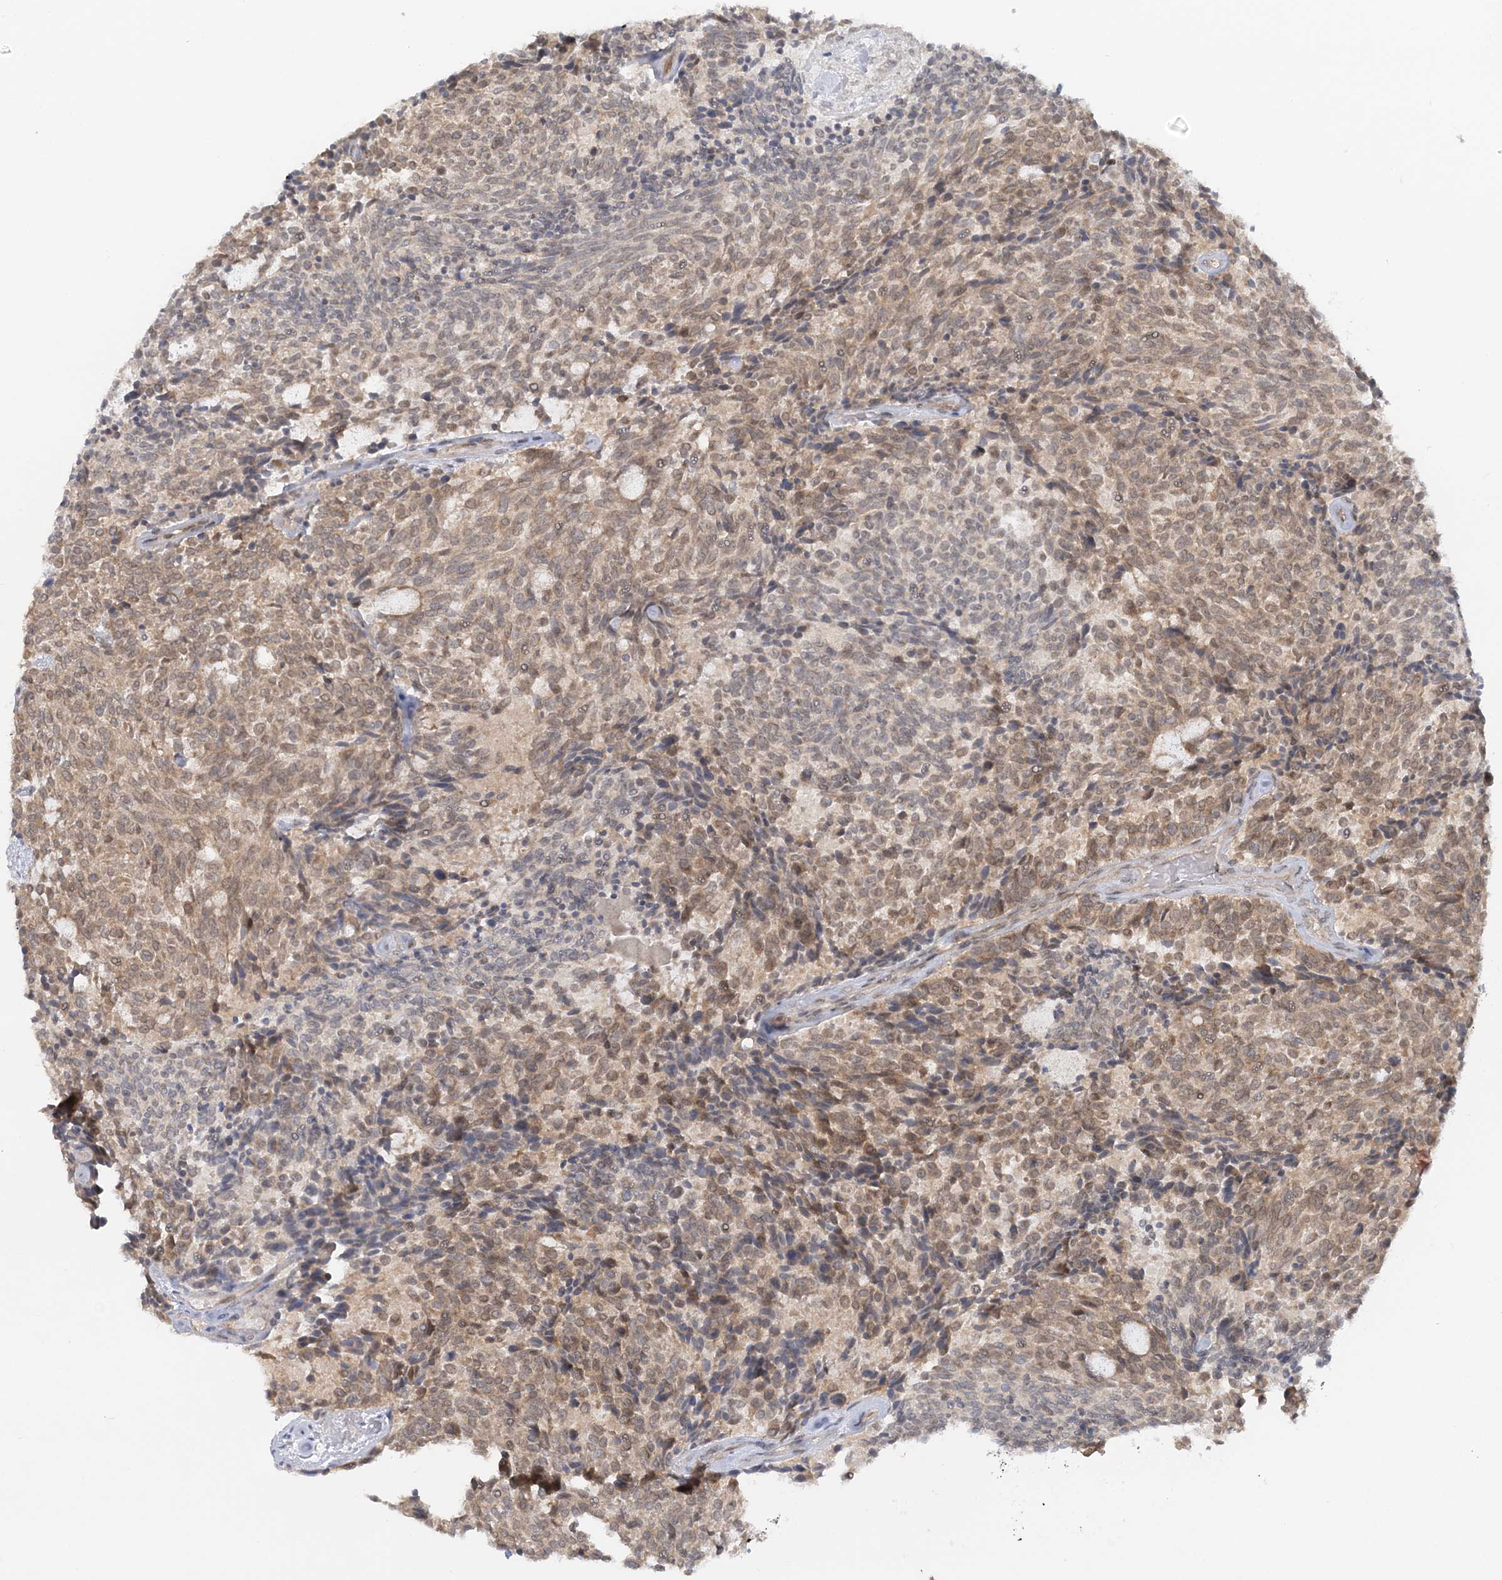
{"staining": {"intensity": "moderate", "quantity": ">75%", "location": "cytoplasmic/membranous,nuclear"}, "tissue": "carcinoid", "cell_type": "Tumor cells", "image_type": "cancer", "snomed": [{"axis": "morphology", "description": "Carcinoid, malignant, NOS"}, {"axis": "topography", "description": "Pancreas"}], "caption": "Human carcinoid (malignant) stained with a brown dye displays moderate cytoplasmic/membranous and nuclear positive expression in about >75% of tumor cells.", "gene": "ZFAND6", "patient": {"sex": "female", "age": 54}}